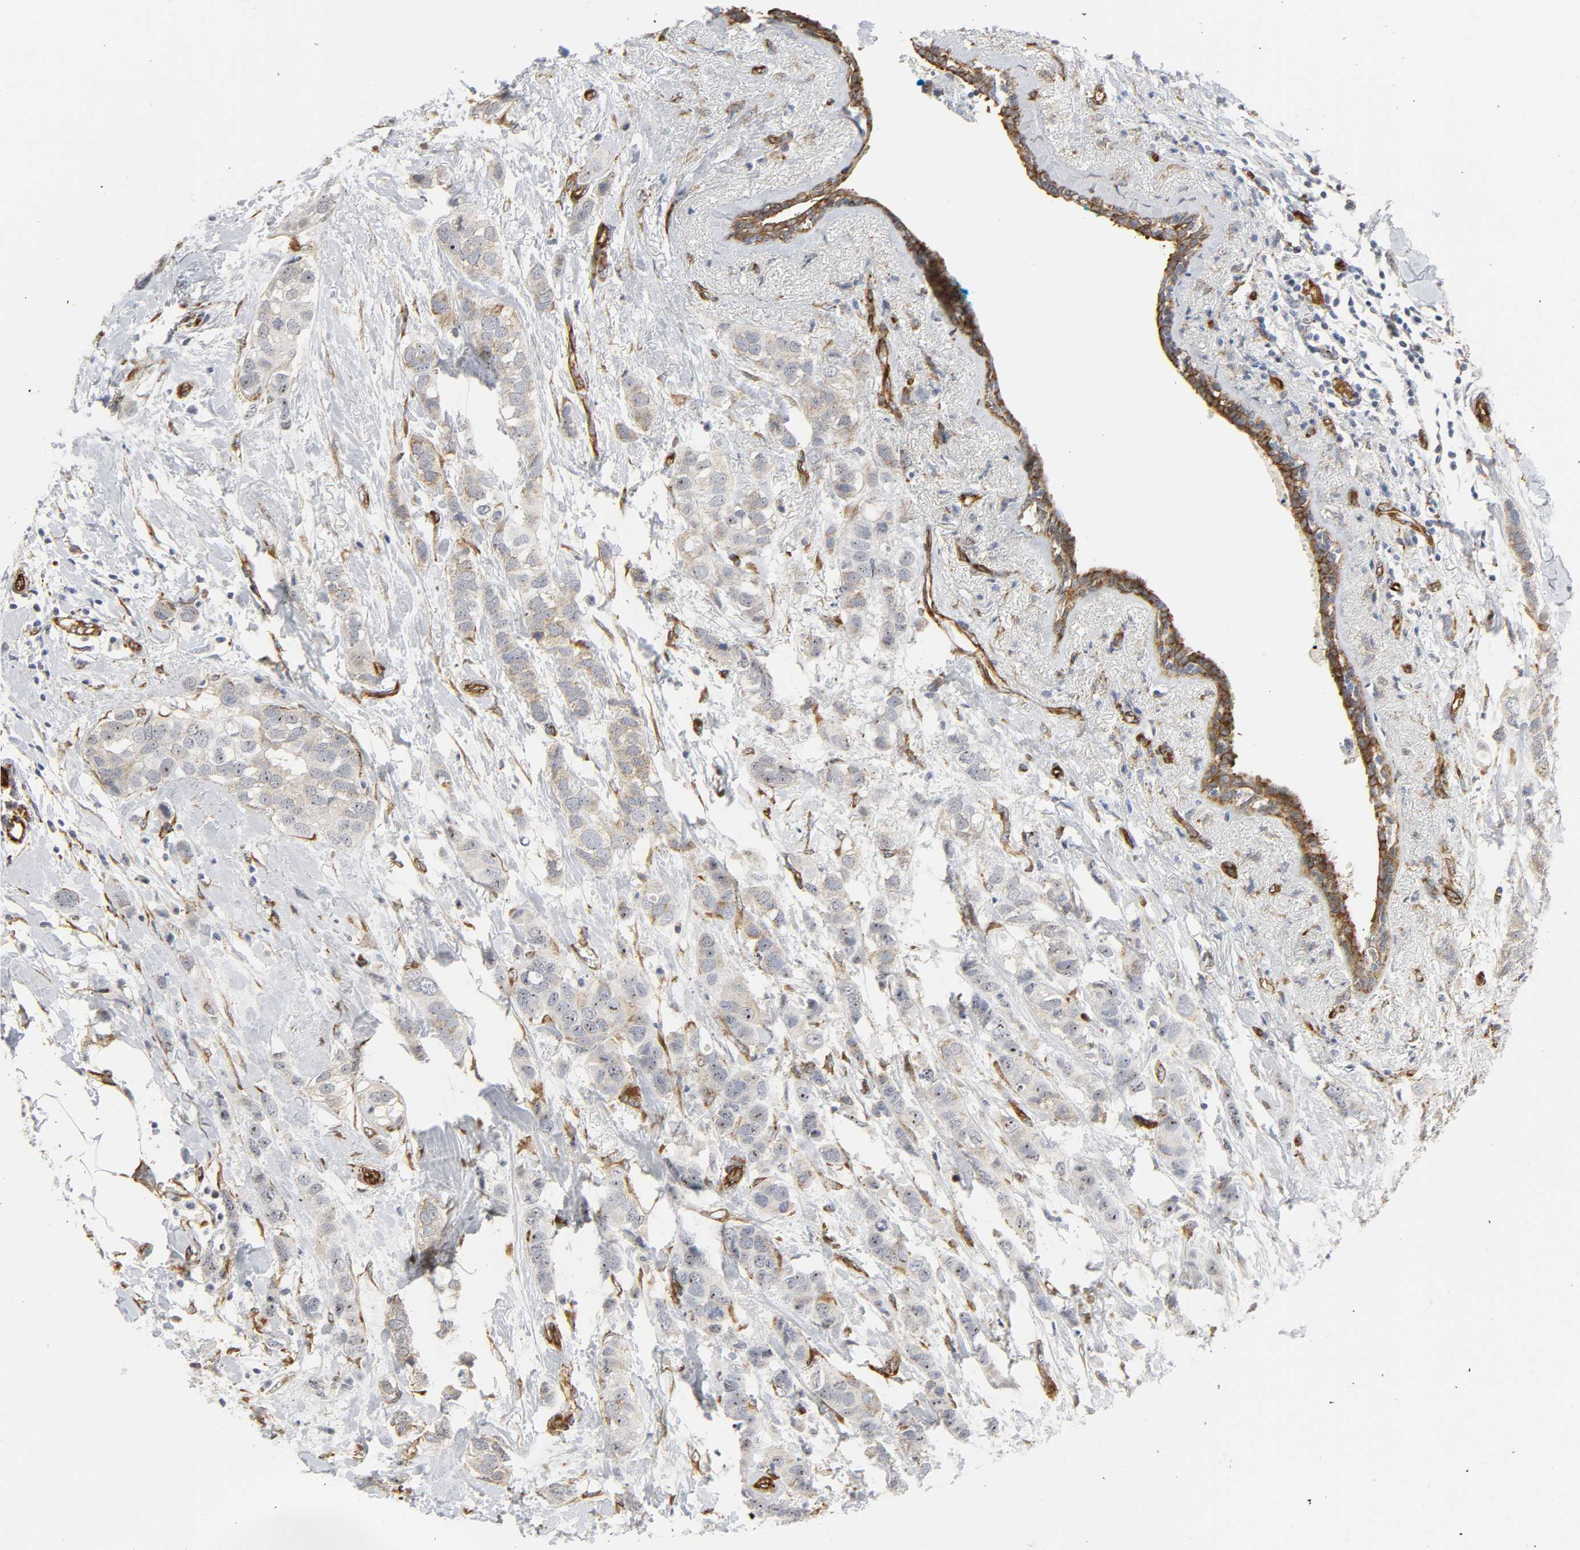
{"staining": {"intensity": "weak", "quantity": "25%-75%", "location": "cytoplasmic/membranous"}, "tissue": "breast cancer", "cell_type": "Tumor cells", "image_type": "cancer", "snomed": [{"axis": "morphology", "description": "Normal tissue, NOS"}, {"axis": "morphology", "description": "Duct carcinoma"}, {"axis": "topography", "description": "Breast"}], "caption": "Intraductal carcinoma (breast) stained for a protein shows weak cytoplasmic/membranous positivity in tumor cells. Using DAB (3,3'-diaminobenzidine) (brown) and hematoxylin (blue) stains, captured at high magnification using brightfield microscopy.", "gene": "DOCK1", "patient": {"sex": "female", "age": 50}}